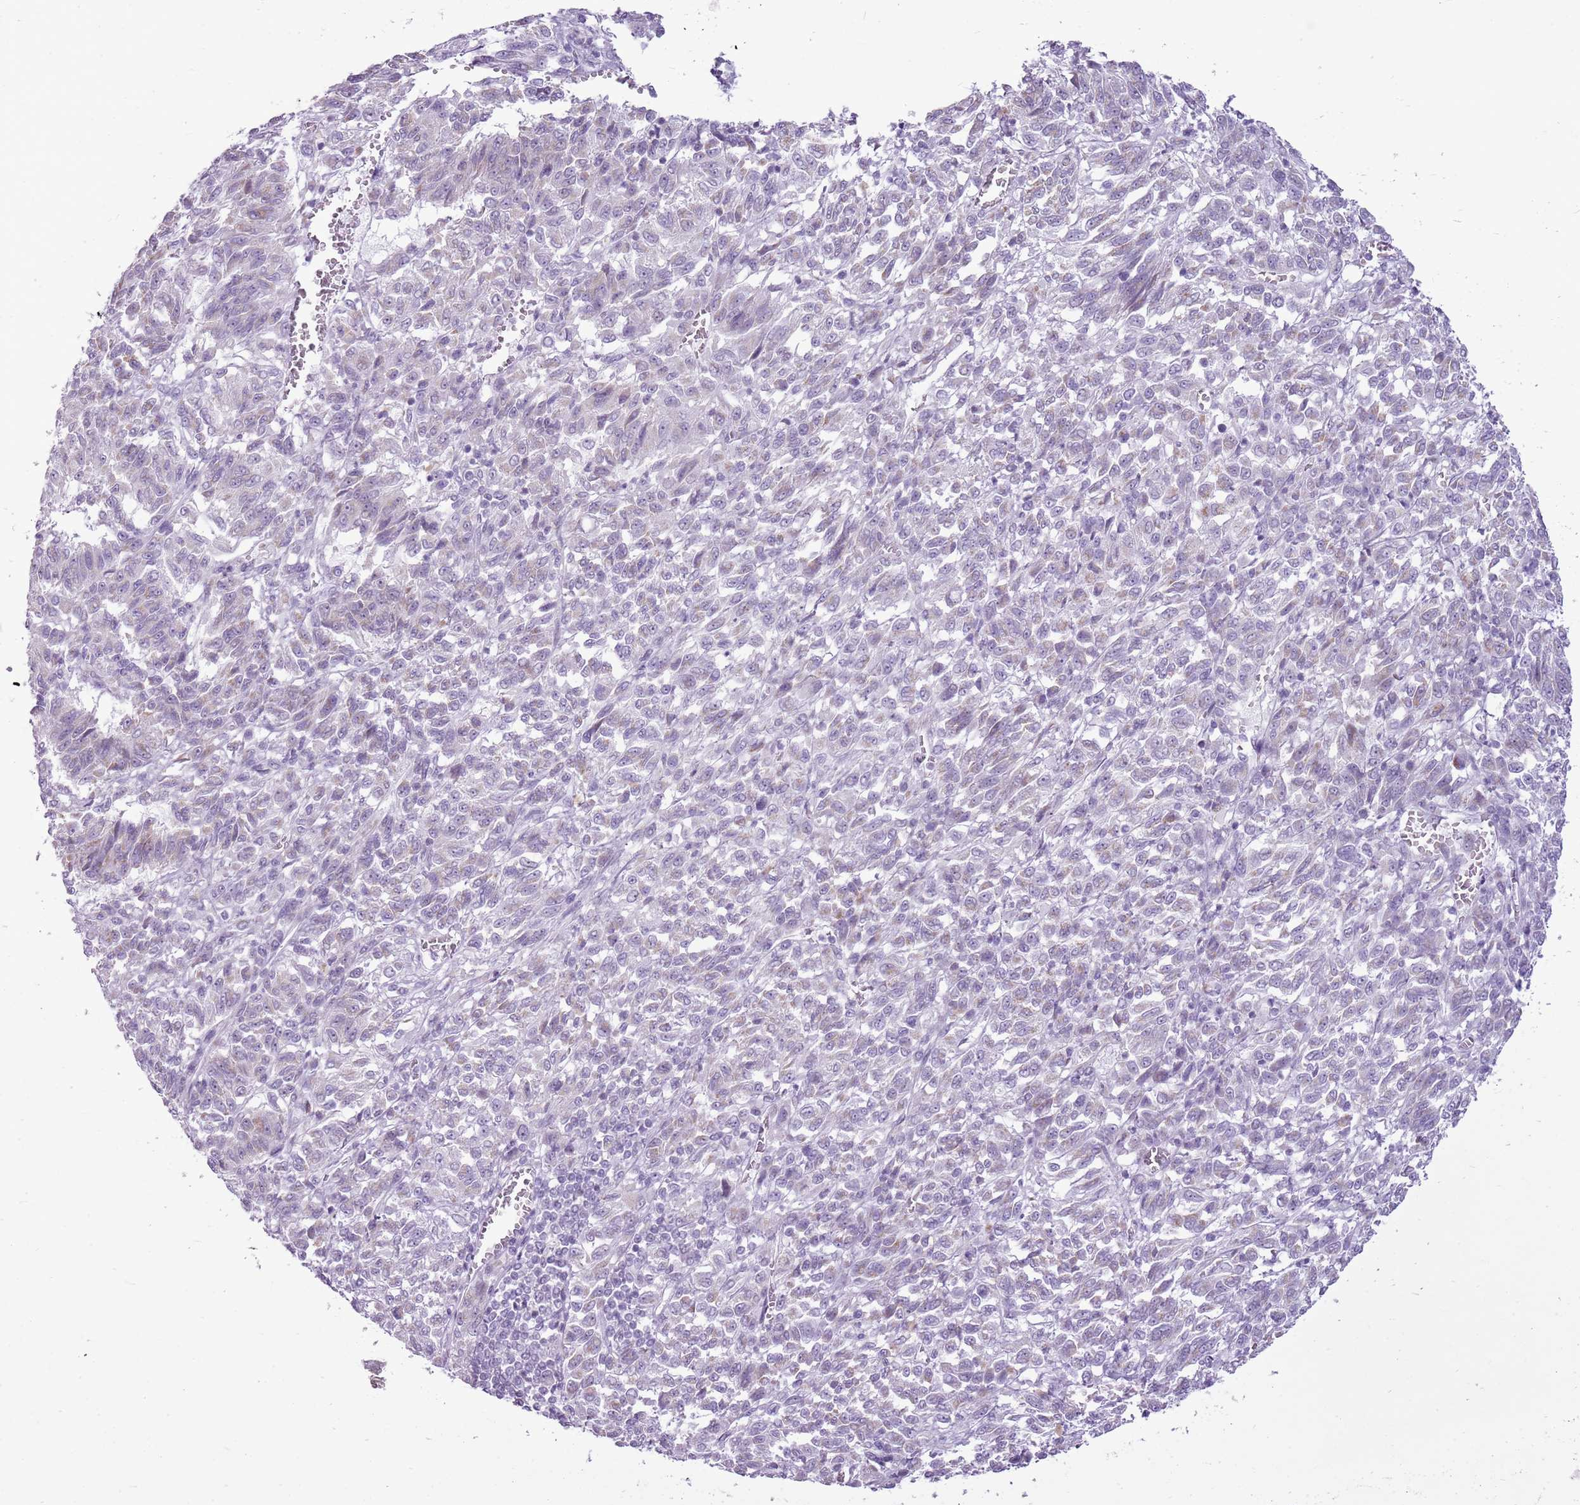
{"staining": {"intensity": "negative", "quantity": "none", "location": "none"}, "tissue": "melanoma", "cell_type": "Tumor cells", "image_type": "cancer", "snomed": [{"axis": "morphology", "description": "Malignant melanoma, Metastatic site"}, {"axis": "topography", "description": "Lung"}], "caption": "Malignant melanoma (metastatic site) was stained to show a protein in brown. There is no significant positivity in tumor cells. (Stains: DAB IHC with hematoxylin counter stain, Microscopy: brightfield microscopy at high magnification).", "gene": "RPL3L", "patient": {"sex": "male", "age": 64}}